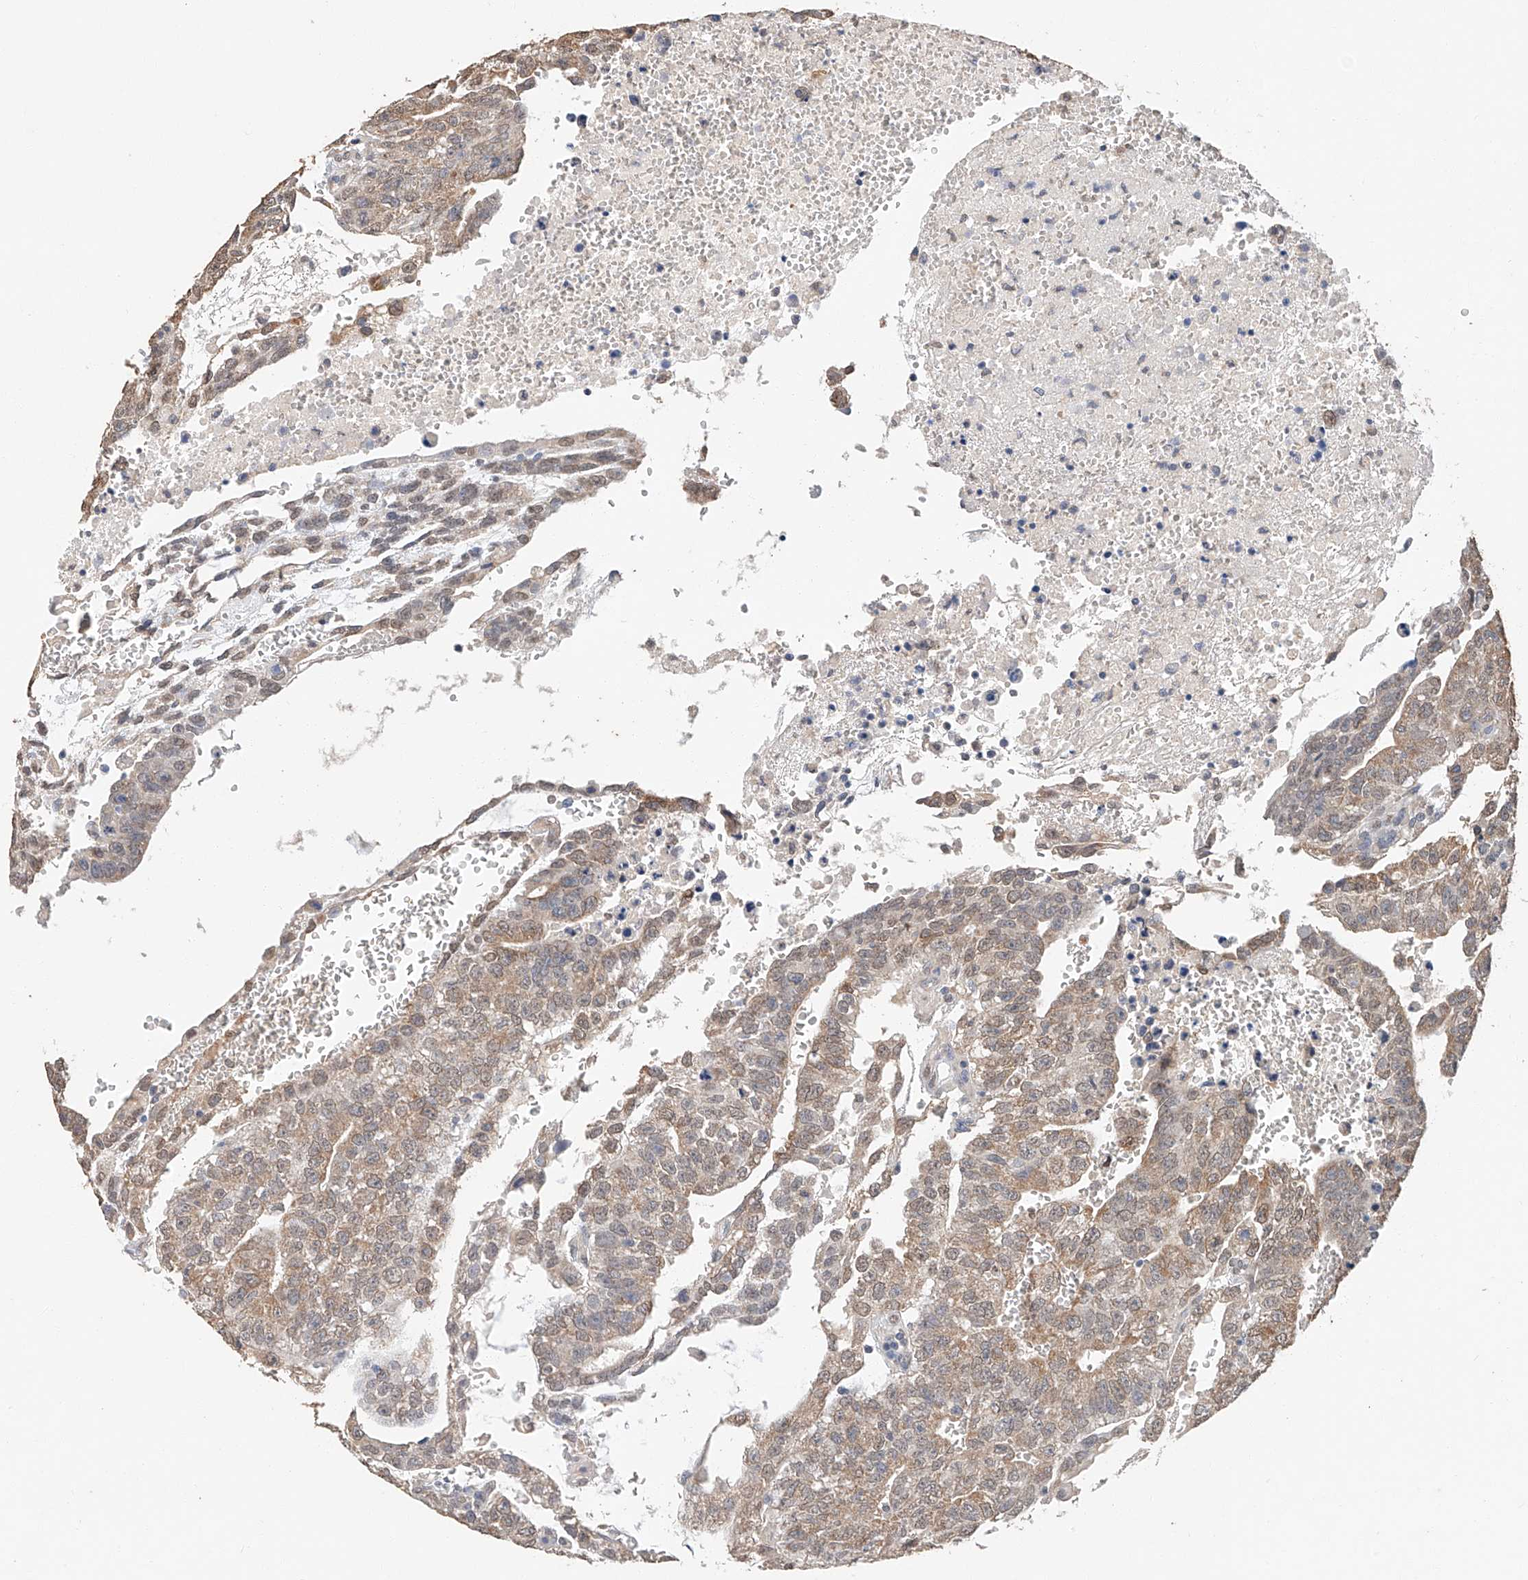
{"staining": {"intensity": "weak", "quantity": ">75%", "location": "cytoplasmic/membranous"}, "tissue": "testis cancer", "cell_type": "Tumor cells", "image_type": "cancer", "snomed": [{"axis": "morphology", "description": "Seminoma, NOS"}, {"axis": "morphology", "description": "Carcinoma, Embryonal, NOS"}, {"axis": "topography", "description": "Testis"}], "caption": "Immunohistochemistry (IHC) of human embryonal carcinoma (testis) exhibits low levels of weak cytoplasmic/membranous staining in approximately >75% of tumor cells.", "gene": "CERS4", "patient": {"sex": "male", "age": 52}}